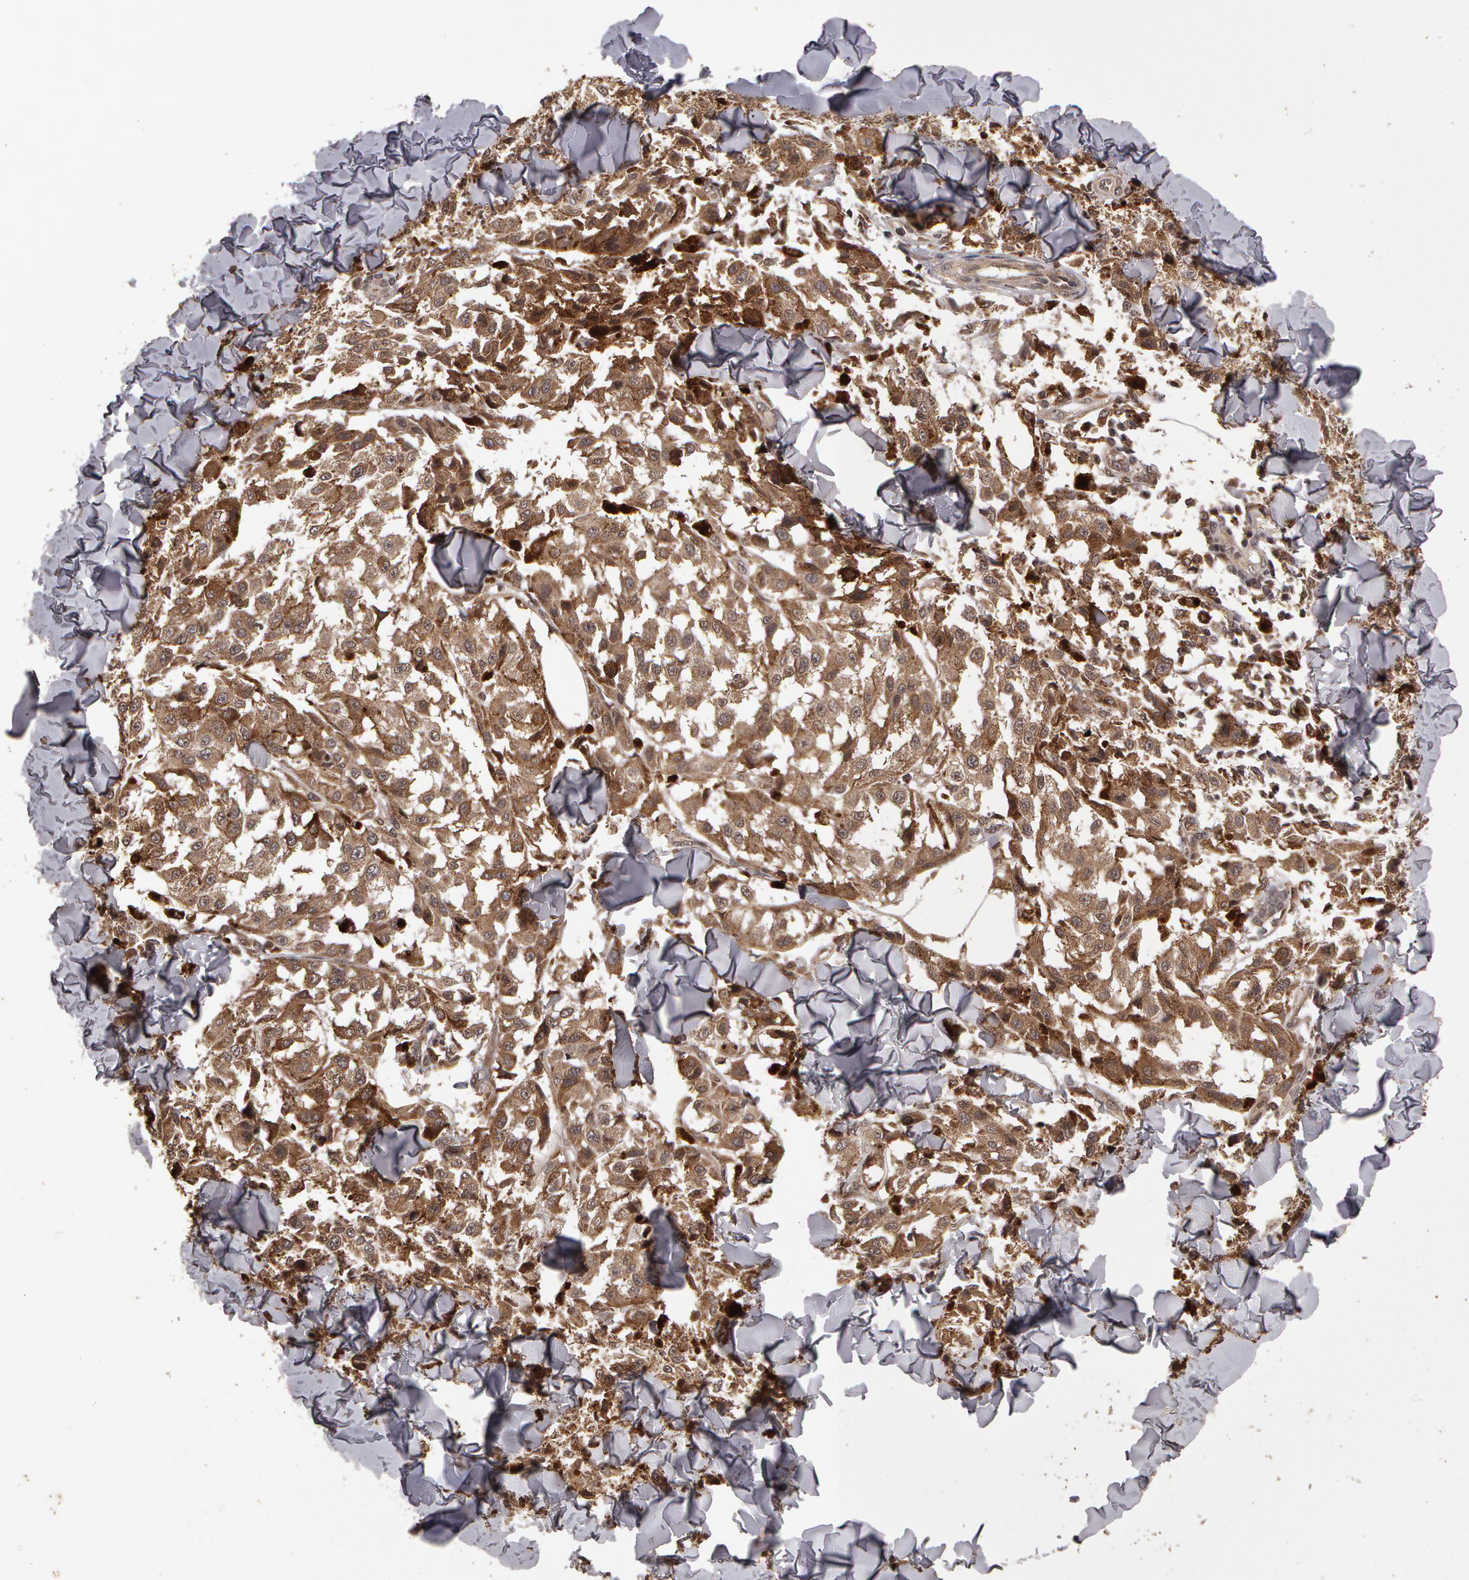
{"staining": {"intensity": "moderate", "quantity": ">75%", "location": "cytoplasmic/membranous"}, "tissue": "melanoma", "cell_type": "Tumor cells", "image_type": "cancer", "snomed": [{"axis": "morphology", "description": "Malignant melanoma, NOS"}, {"axis": "topography", "description": "Skin"}], "caption": "IHC of human melanoma demonstrates medium levels of moderate cytoplasmic/membranous staining in approximately >75% of tumor cells.", "gene": "CALR", "patient": {"sex": "female", "age": 64}}